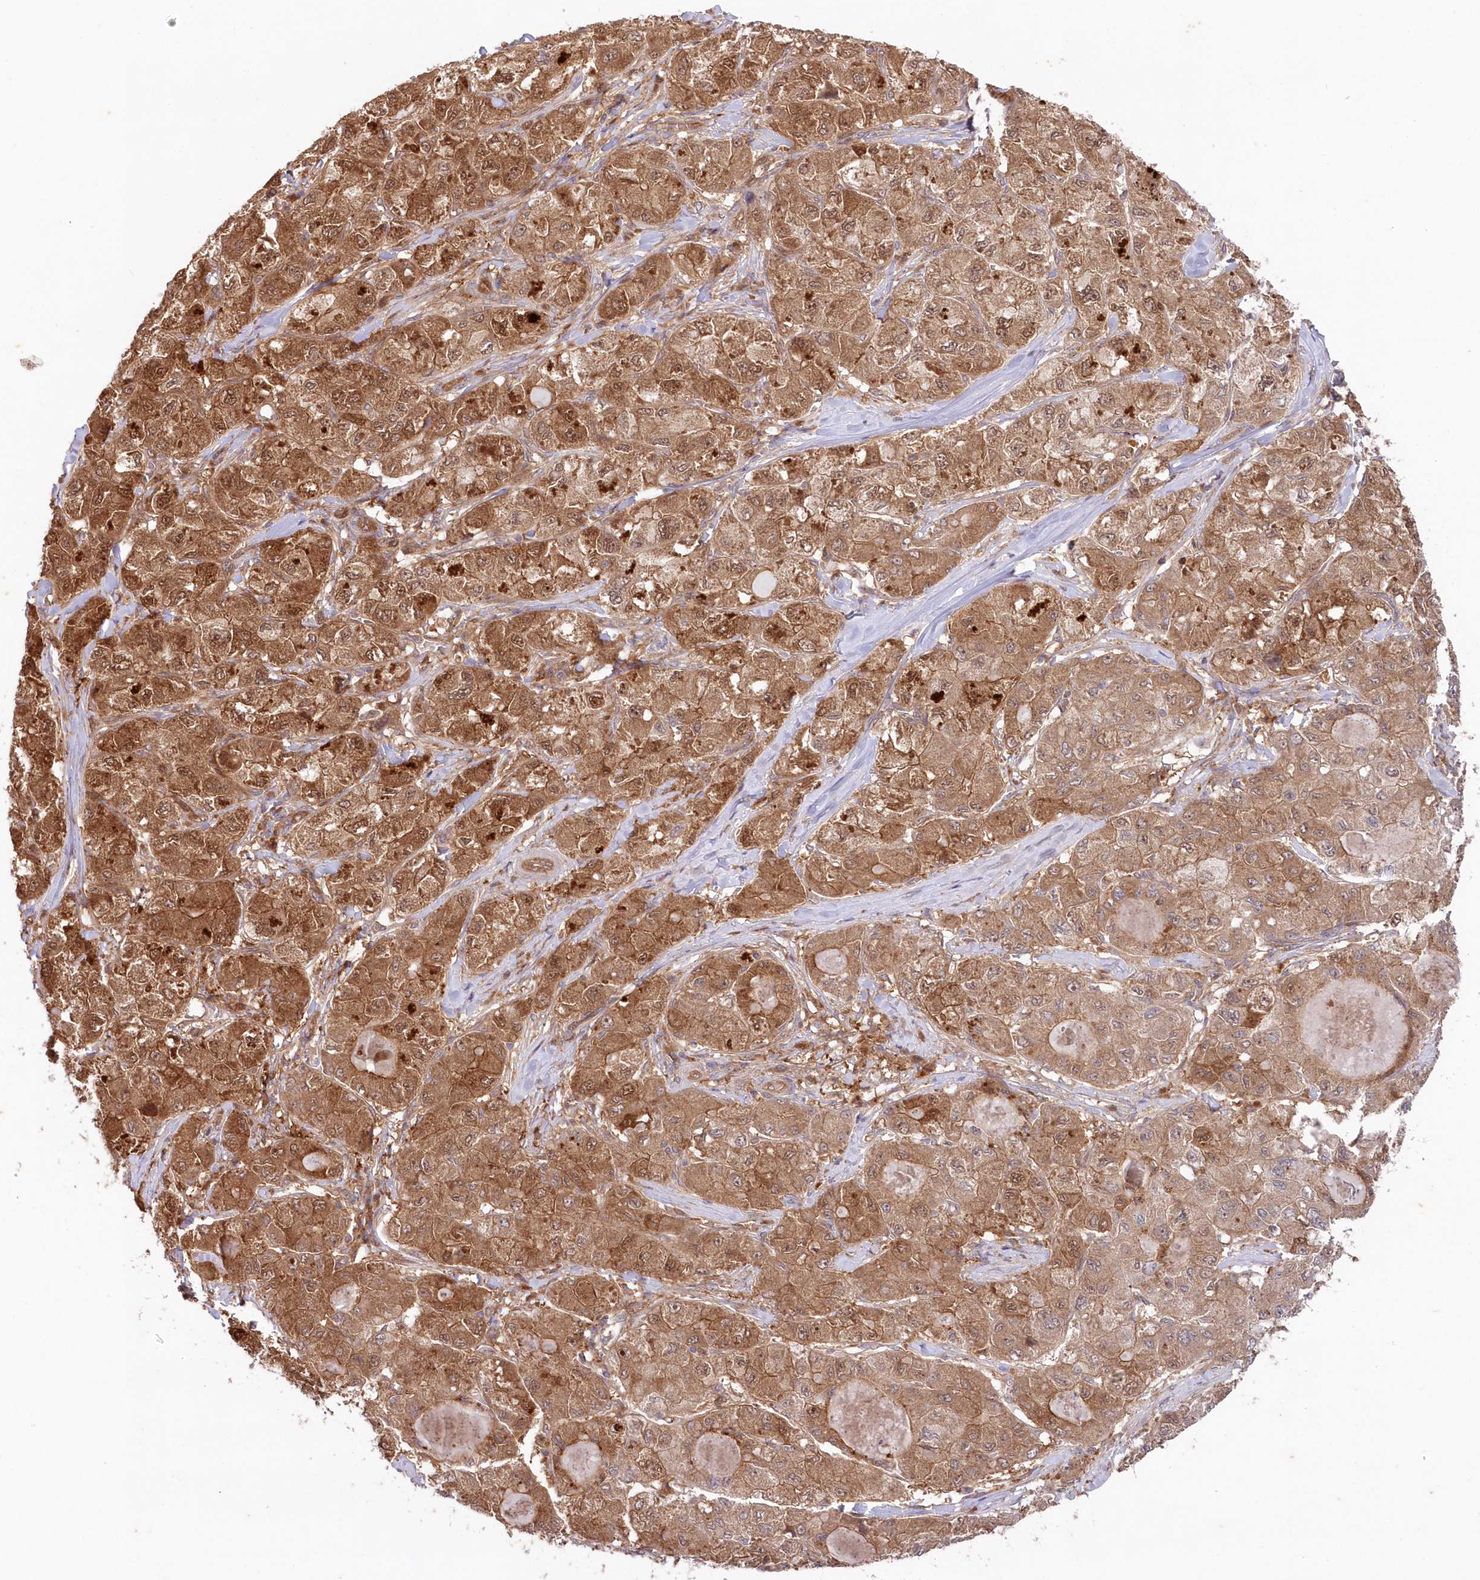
{"staining": {"intensity": "moderate", "quantity": ">75%", "location": "cytoplasmic/membranous"}, "tissue": "liver cancer", "cell_type": "Tumor cells", "image_type": "cancer", "snomed": [{"axis": "morphology", "description": "Carcinoma, Hepatocellular, NOS"}, {"axis": "topography", "description": "Liver"}], "caption": "Immunohistochemical staining of human liver cancer shows medium levels of moderate cytoplasmic/membranous protein staining in about >75% of tumor cells. Using DAB (3,3'-diaminobenzidine) (brown) and hematoxylin (blue) stains, captured at high magnification using brightfield microscopy.", "gene": "GBE1", "patient": {"sex": "male", "age": 80}}